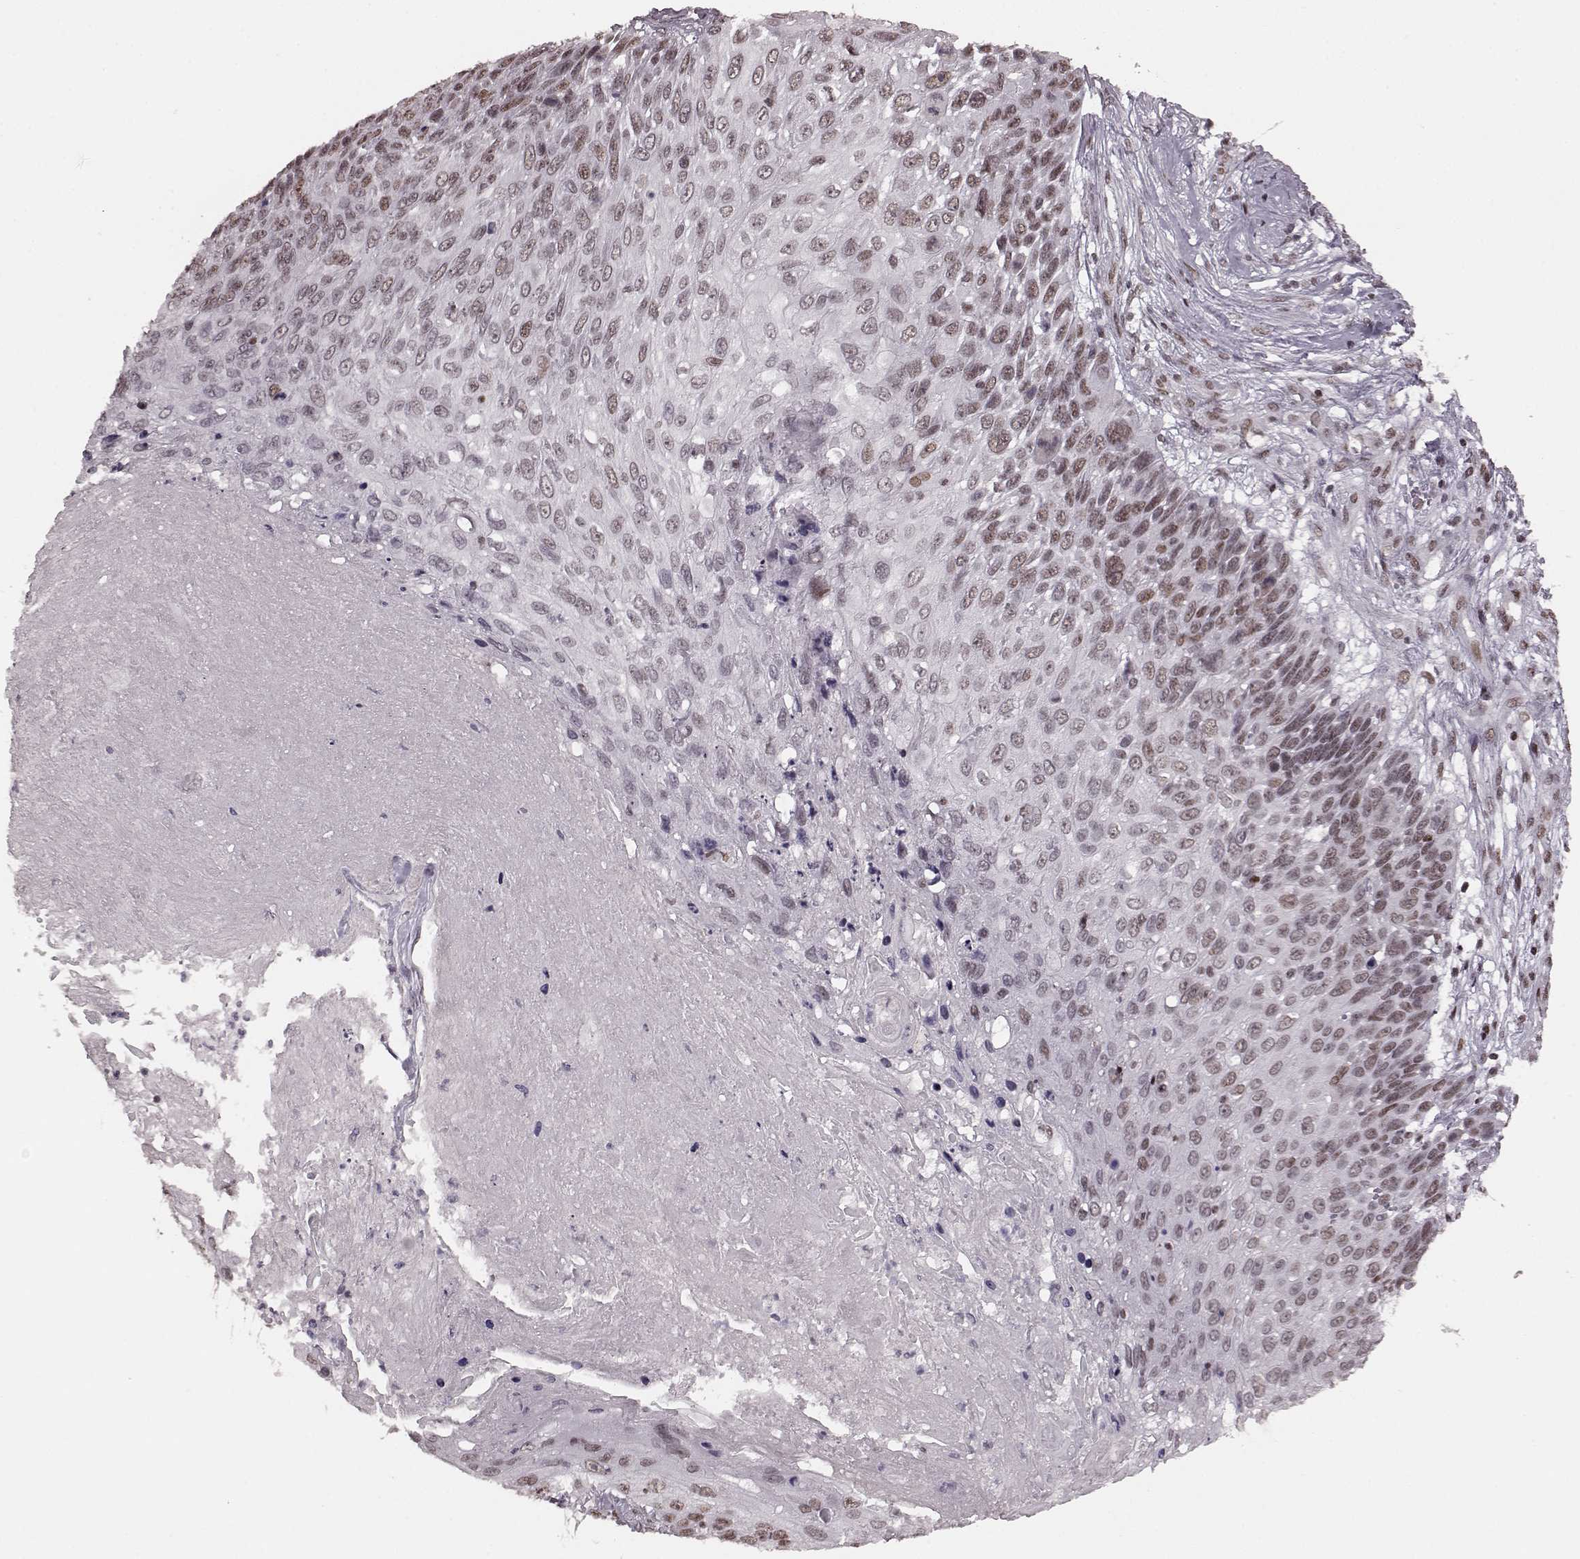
{"staining": {"intensity": "weak", "quantity": ">75%", "location": "nuclear"}, "tissue": "skin cancer", "cell_type": "Tumor cells", "image_type": "cancer", "snomed": [{"axis": "morphology", "description": "Squamous cell carcinoma, NOS"}, {"axis": "topography", "description": "Skin"}], "caption": "IHC photomicrograph of neoplastic tissue: skin cancer stained using IHC demonstrates low levels of weak protein expression localized specifically in the nuclear of tumor cells, appearing as a nuclear brown color.", "gene": "NR2C1", "patient": {"sex": "male", "age": 92}}